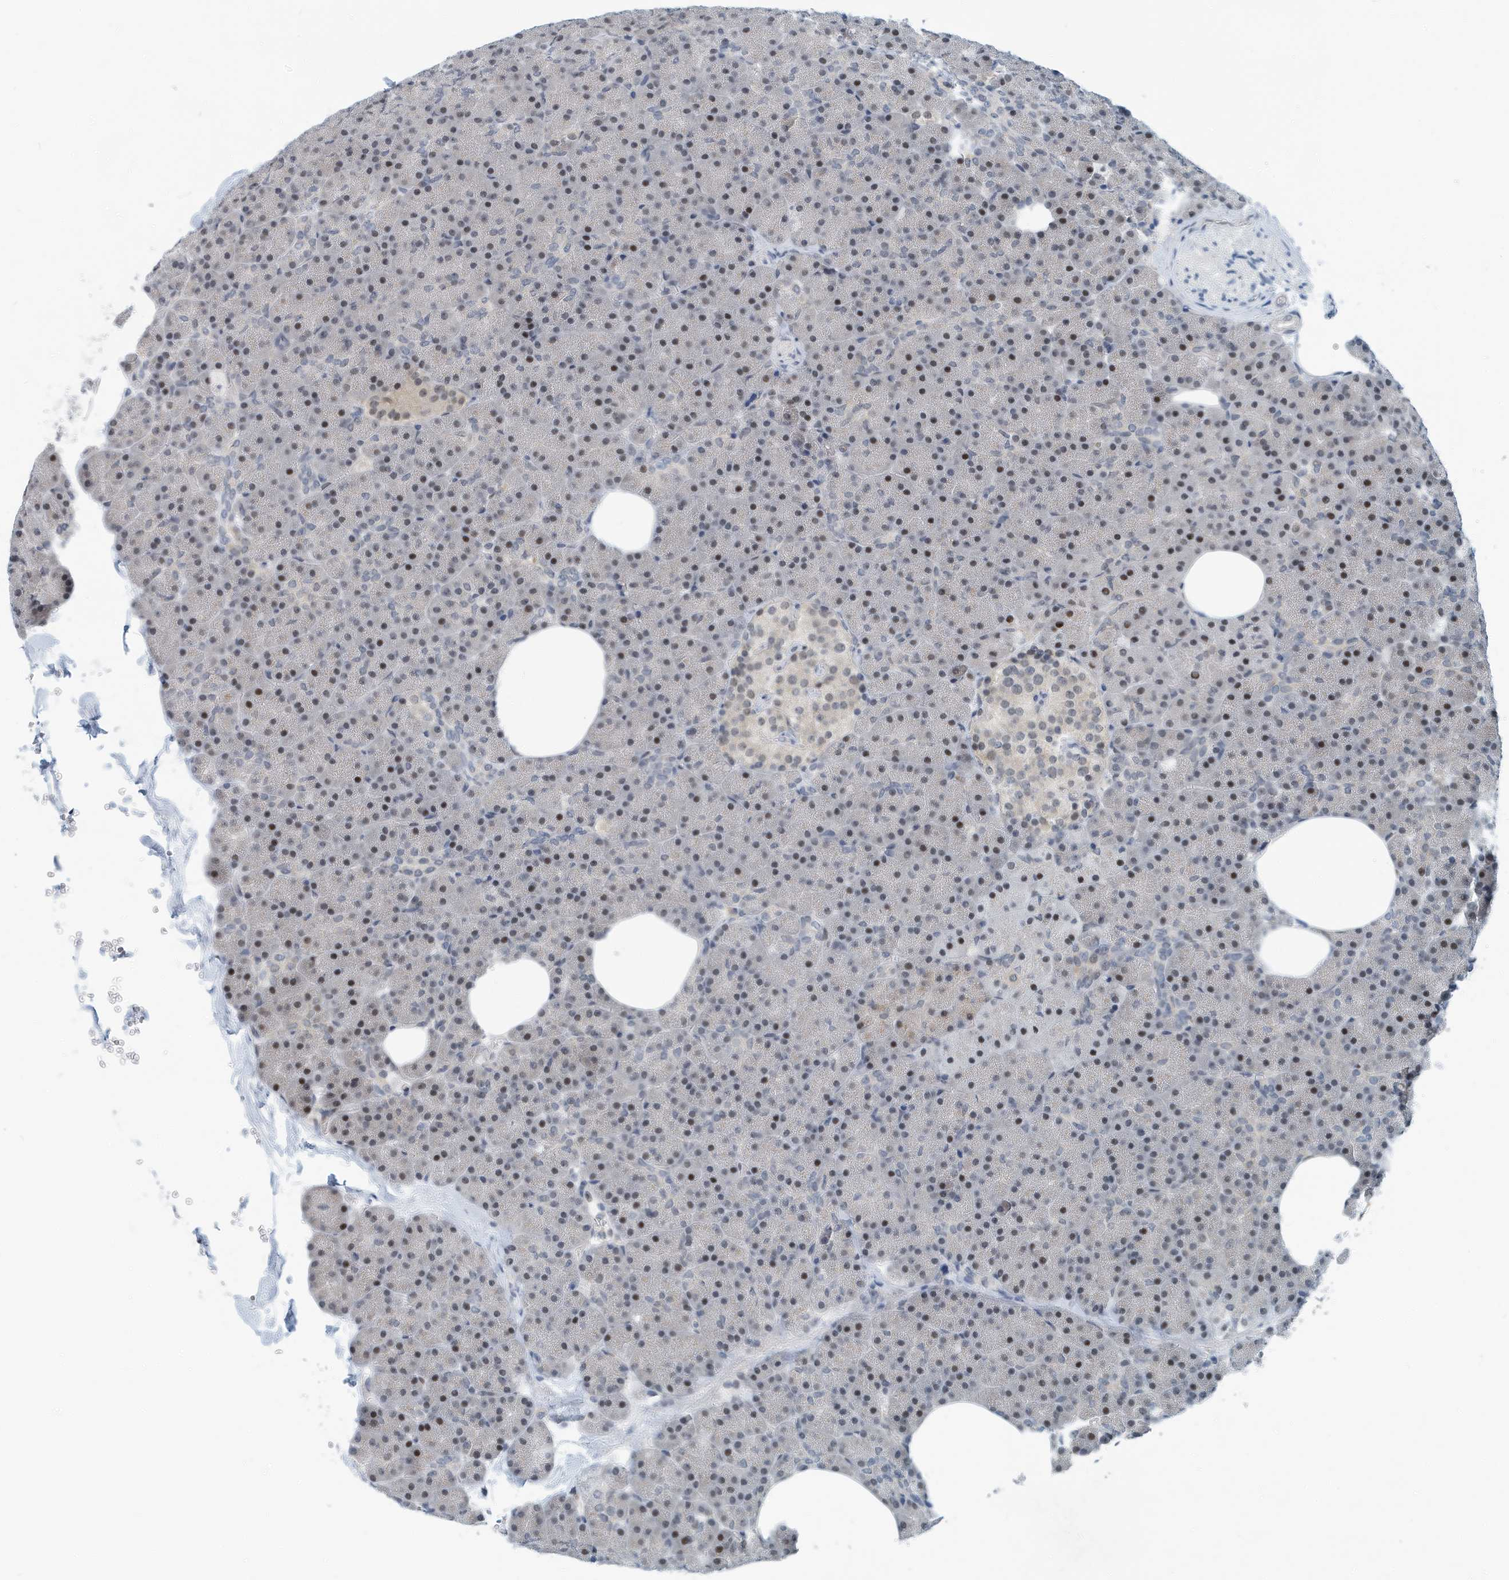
{"staining": {"intensity": "weak", "quantity": ">75%", "location": "nuclear"}, "tissue": "pancreas", "cell_type": "Exocrine glandular cells", "image_type": "normal", "snomed": [{"axis": "morphology", "description": "Normal tissue, NOS"}, {"axis": "morphology", "description": "Carcinoid, malignant, NOS"}, {"axis": "topography", "description": "Pancreas"}], "caption": "Human pancreas stained with a brown dye reveals weak nuclear positive positivity in approximately >75% of exocrine glandular cells.", "gene": "KIF15", "patient": {"sex": "female", "age": 35}}